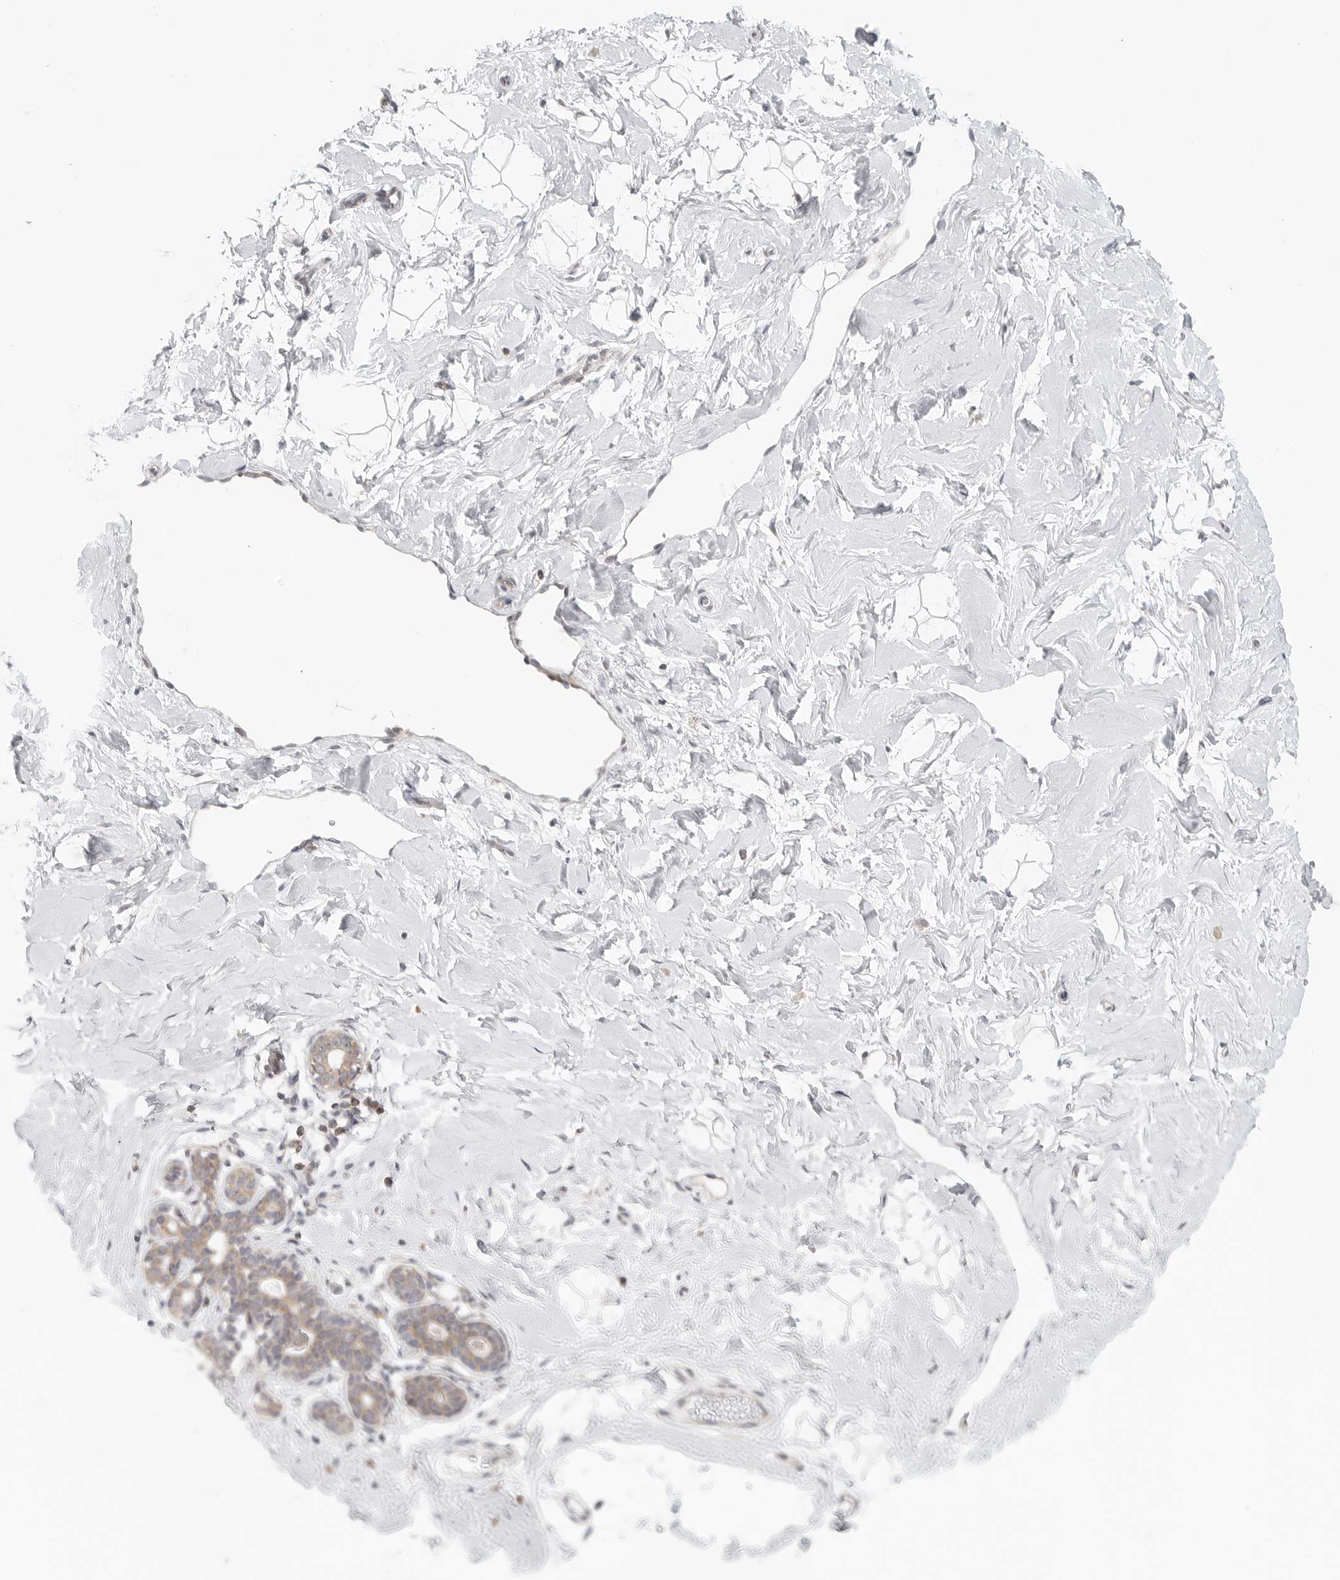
{"staining": {"intensity": "negative", "quantity": "none", "location": "none"}, "tissue": "breast", "cell_type": "Adipocytes", "image_type": "normal", "snomed": [{"axis": "morphology", "description": "Normal tissue, NOS"}, {"axis": "morphology", "description": "Adenoma, NOS"}, {"axis": "topography", "description": "Breast"}], "caption": "Immunohistochemical staining of normal human breast exhibits no significant expression in adipocytes. (Brightfield microscopy of DAB IHC at high magnification).", "gene": "HDAC6", "patient": {"sex": "female", "age": 23}}